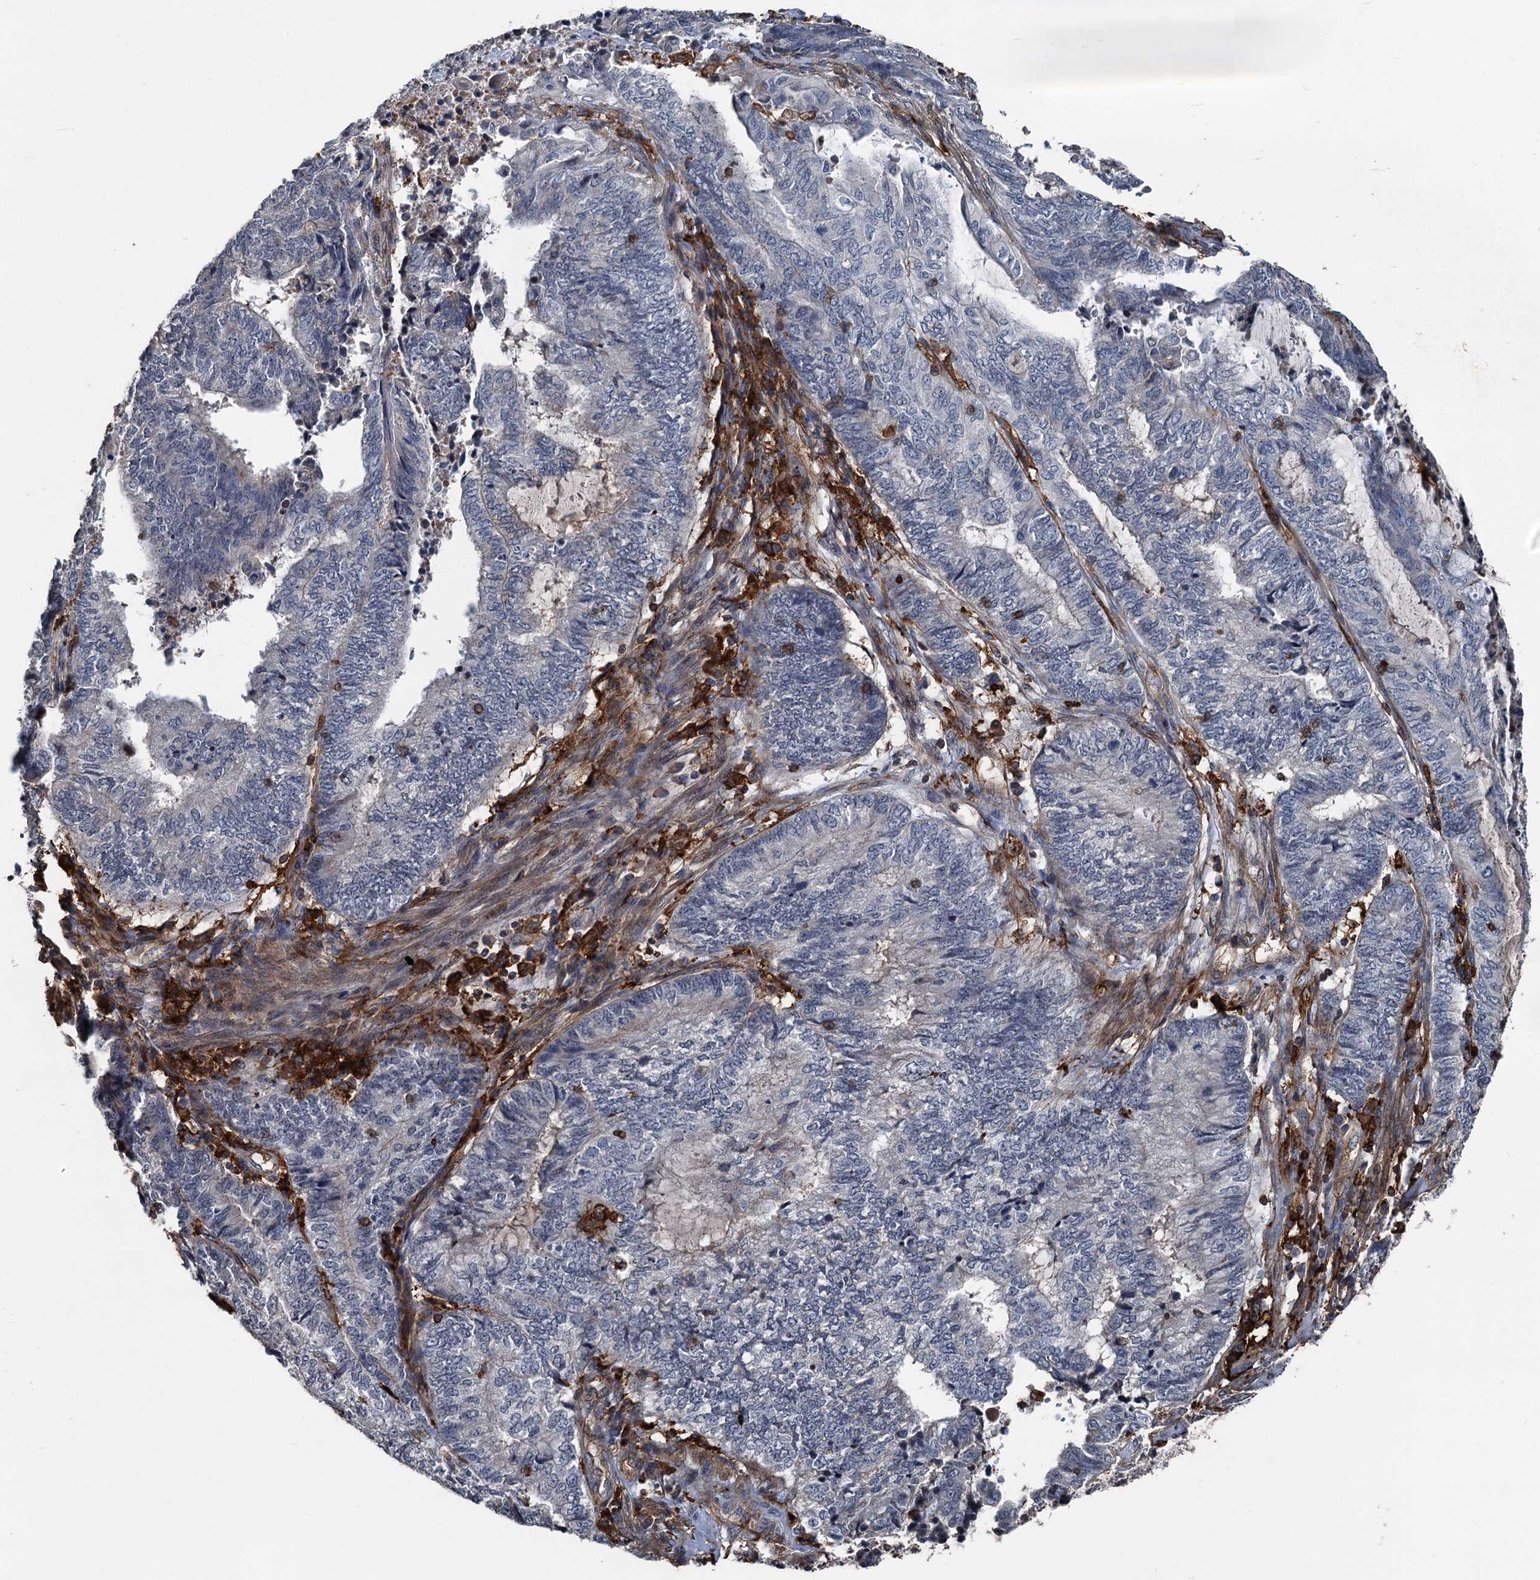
{"staining": {"intensity": "negative", "quantity": "none", "location": "none"}, "tissue": "endometrial cancer", "cell_type": "Tumor cells", "image_type": "cancer", "snomed": [{"axis": "morphology", "description": "Adenocarcinoma, NOS"}, {"axis": "topography", "description": "Uterus"}, {"axis": "topography", "description": "Endometrium"}], "caption": "Endometrial cancer stained for a protein using immunohistochemistry exhibits no staining tumor cells.", "gene": "PLEKHO2", "patient": {"sex": "female", "age": 70}}